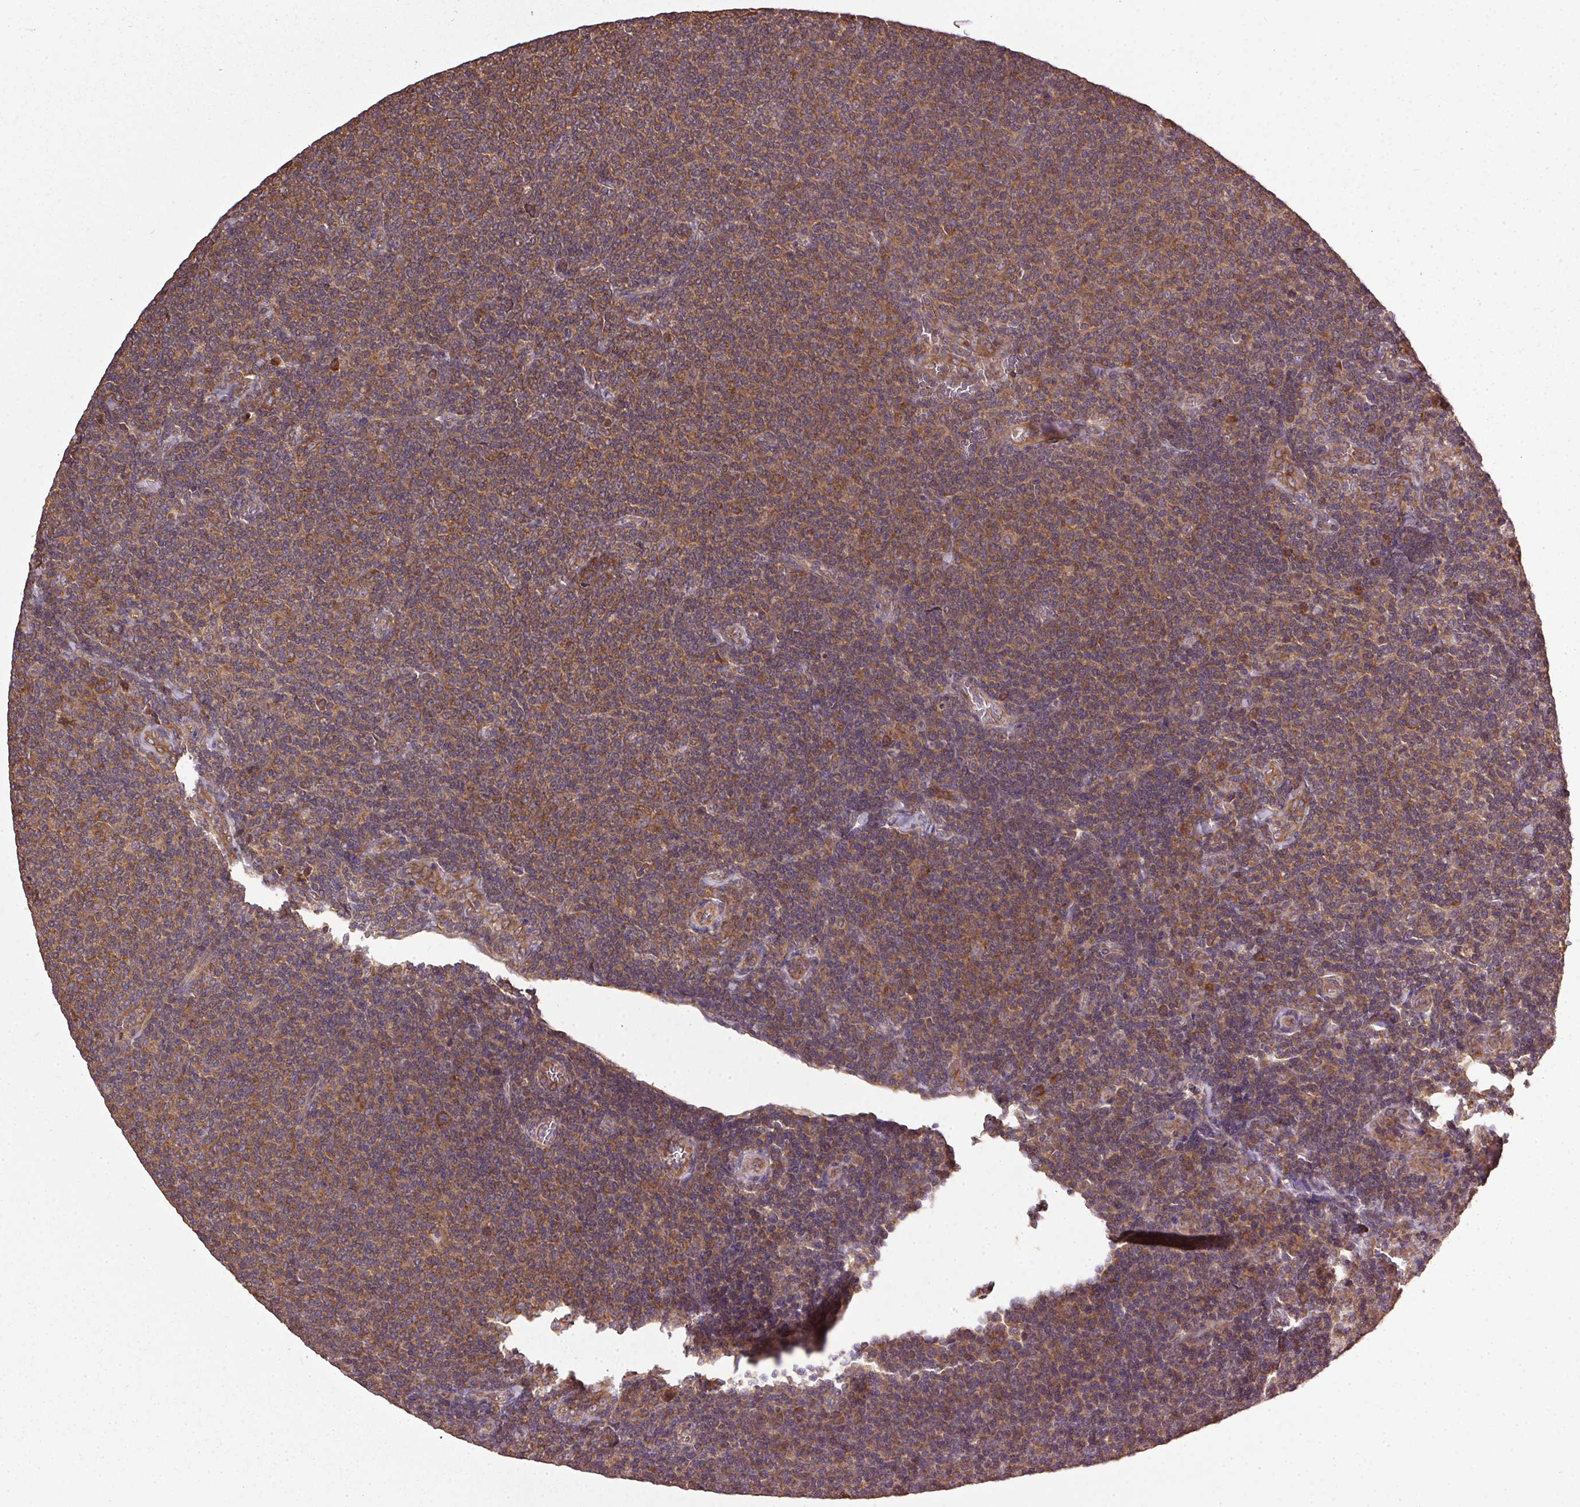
{"staining": {"intensity": "moderate", "quantity": ">75%", "location": "cytoplasmic/membranous"}, "tissue": "lymphoma", "cell_type": "Tumor cells", "image_type": "cancer", "snomed": [{"axis": "morphology", "description": "Malignant lymphoma, non-Hodgkin's type, Low grade"}, {"axis": "topography", "description": "Lymph node"}], "caption": "This photomicrograph shows lymphoma stained with immunohistochemistry to label a protein in brown. The cytoplasmic/membranous of tumor cells show moderate positivity for the protein. Nuclei are counter-stained blue.", "gene": "EIF2S1", "patient": {"sex": "male", "age": 52}}